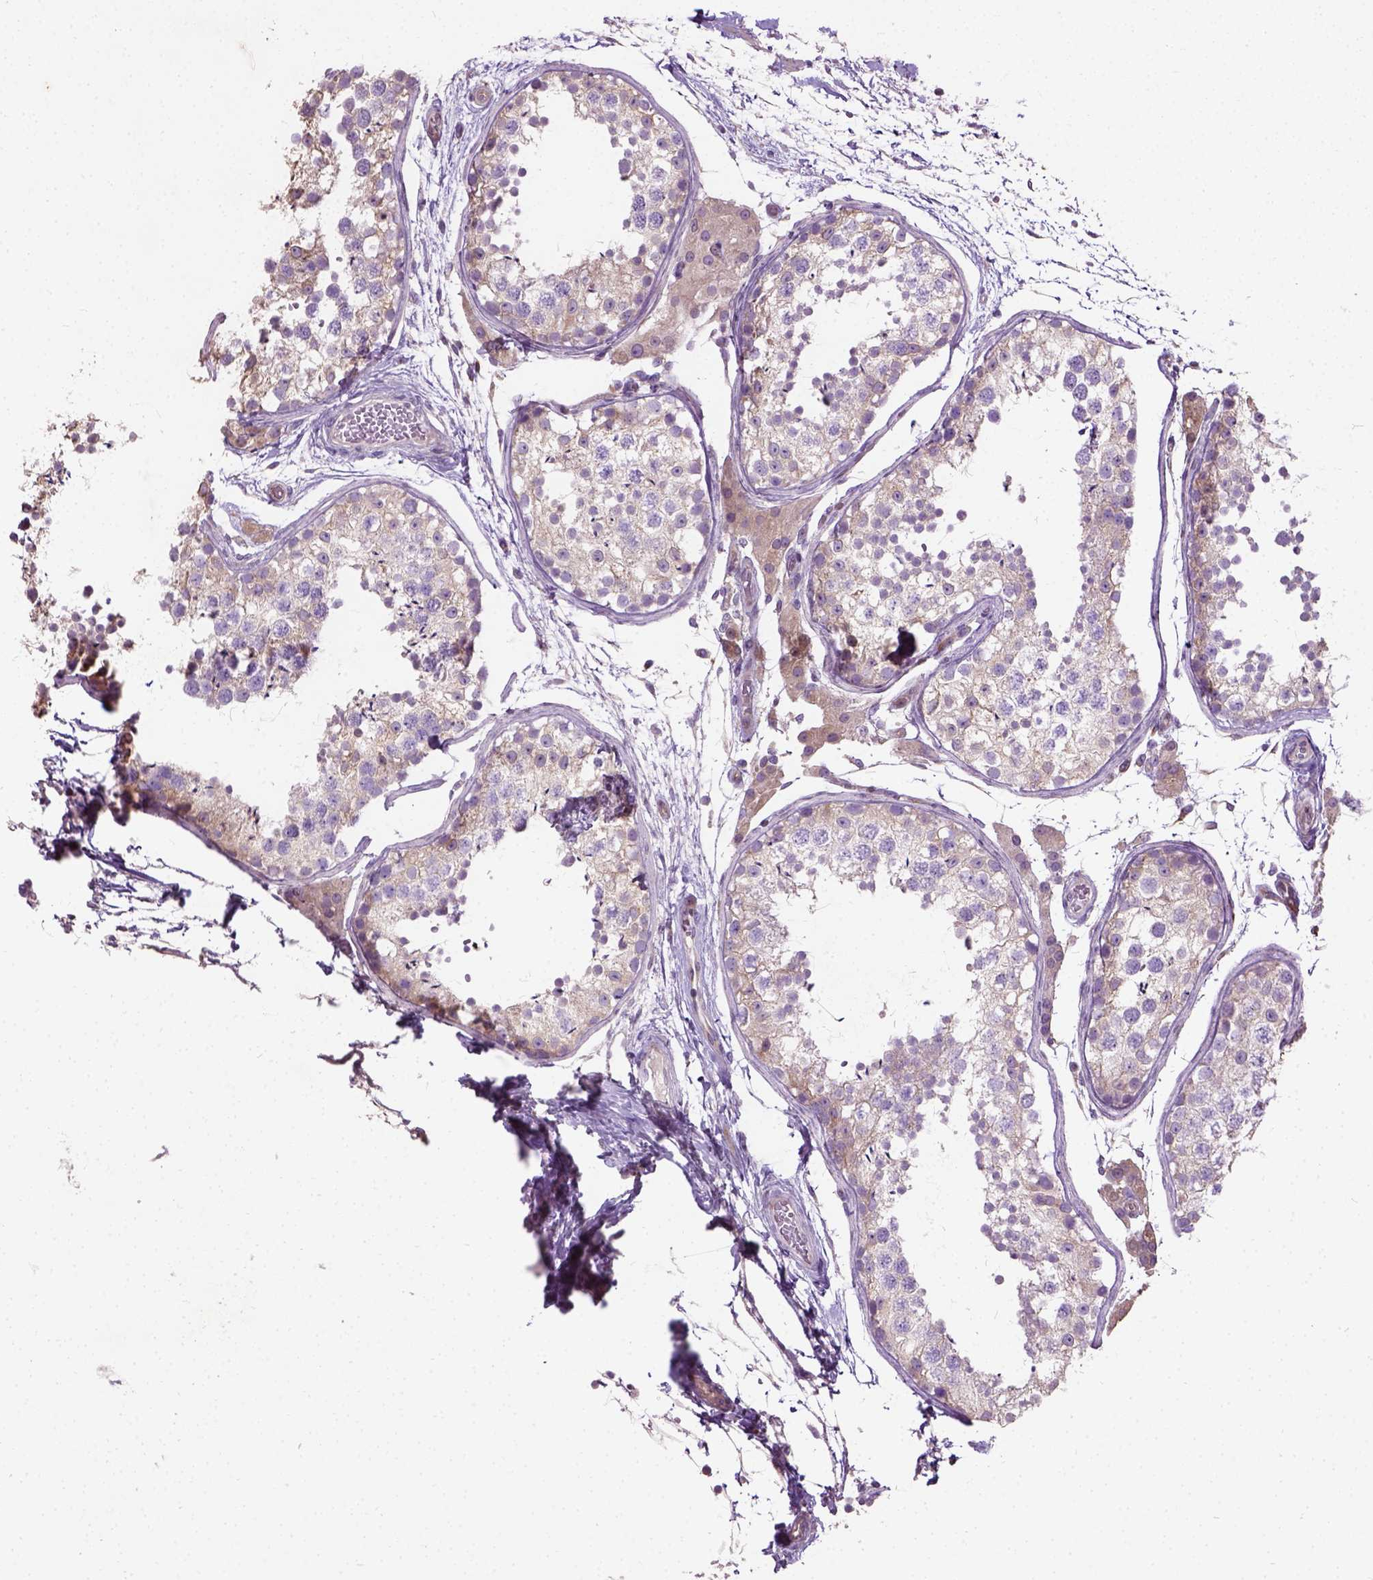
{"staining": {"intensity": "moderate", "quantity": "<25%", "location": "cytoplasmic/membranous"}, "tissue": "testis", "cell_type": "Cells in seminiferous ducts", "image_type": "normal", "snomed": [{"axis": "morphology", "description": "Normal tissue, NOS"}, {"axis": "topography", "description": "Testis"}], "caption": "Moderate cytoplasmic/membranous positivity for a protein is seen in approximately <25% of cells in seminiferous ducts of benign testis using immunohistochemistry (IHC).", "gene": "PKP3", "patient": {"sex": "male", "age": 29}}